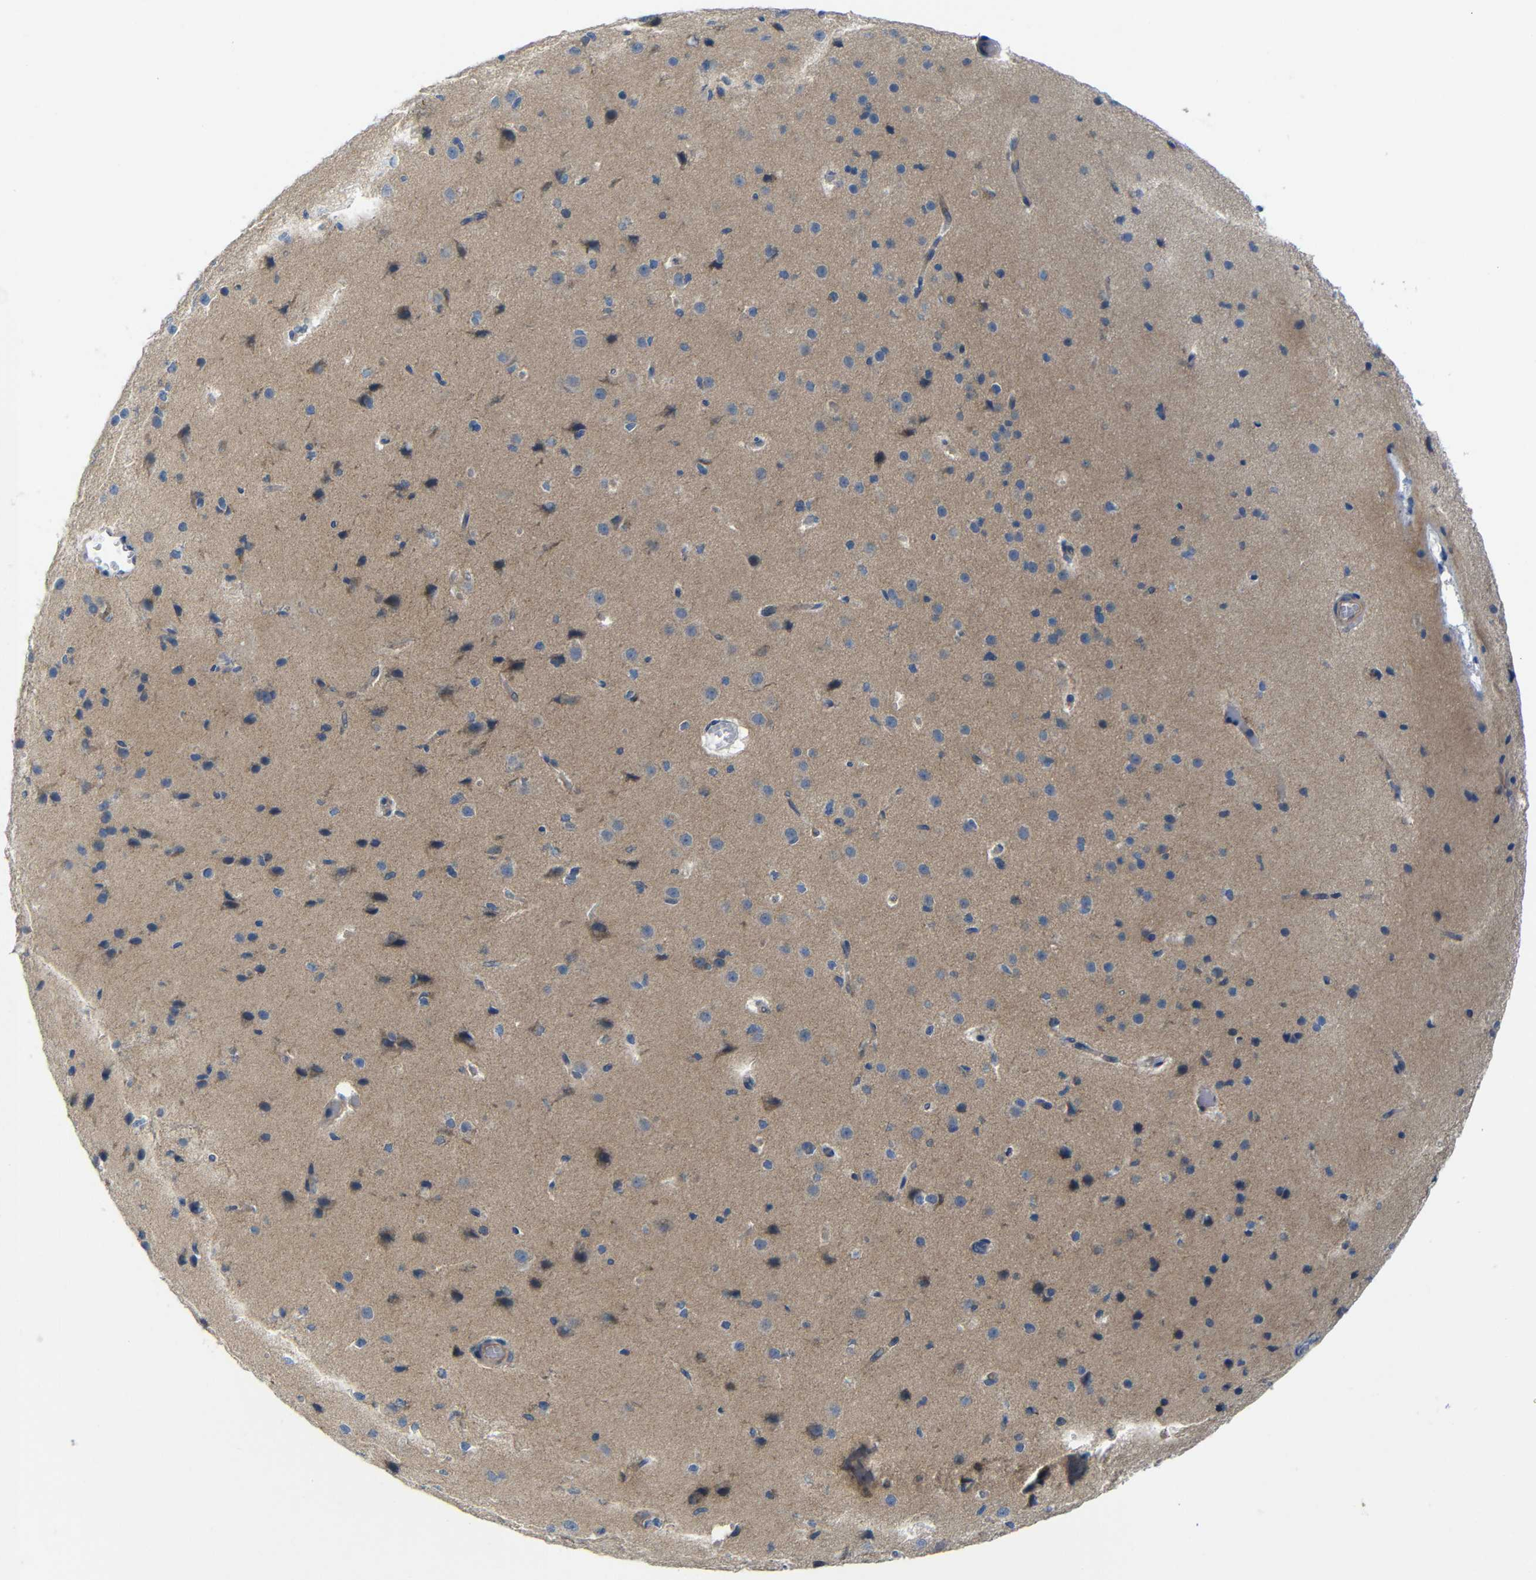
{"staining": {"intensity": "weak", "quantity": "25%-75%", "location": "cytoplasmic/membranous"}, "tissue": "cerebral cortex", "cell_type": "Endothelial cells", "image_type": "normal", "snomed": [{"axis": "morphology", "description": "Normal tissue, NOS"}, {"axis": "morphology", "description": "Developmental malformation"}, {"axis": "topography", "description": "Cerebral cortex"}], "caption": "Immunohistochemical staining of normal cerebral cortex displays 25%-75% levels of weak cytoplasmic/membranous protein expression in approximately 25%-75% of endothelial cells.", "gene": "TBC1D32", "patient": {"sex": "female", "age": 30}}